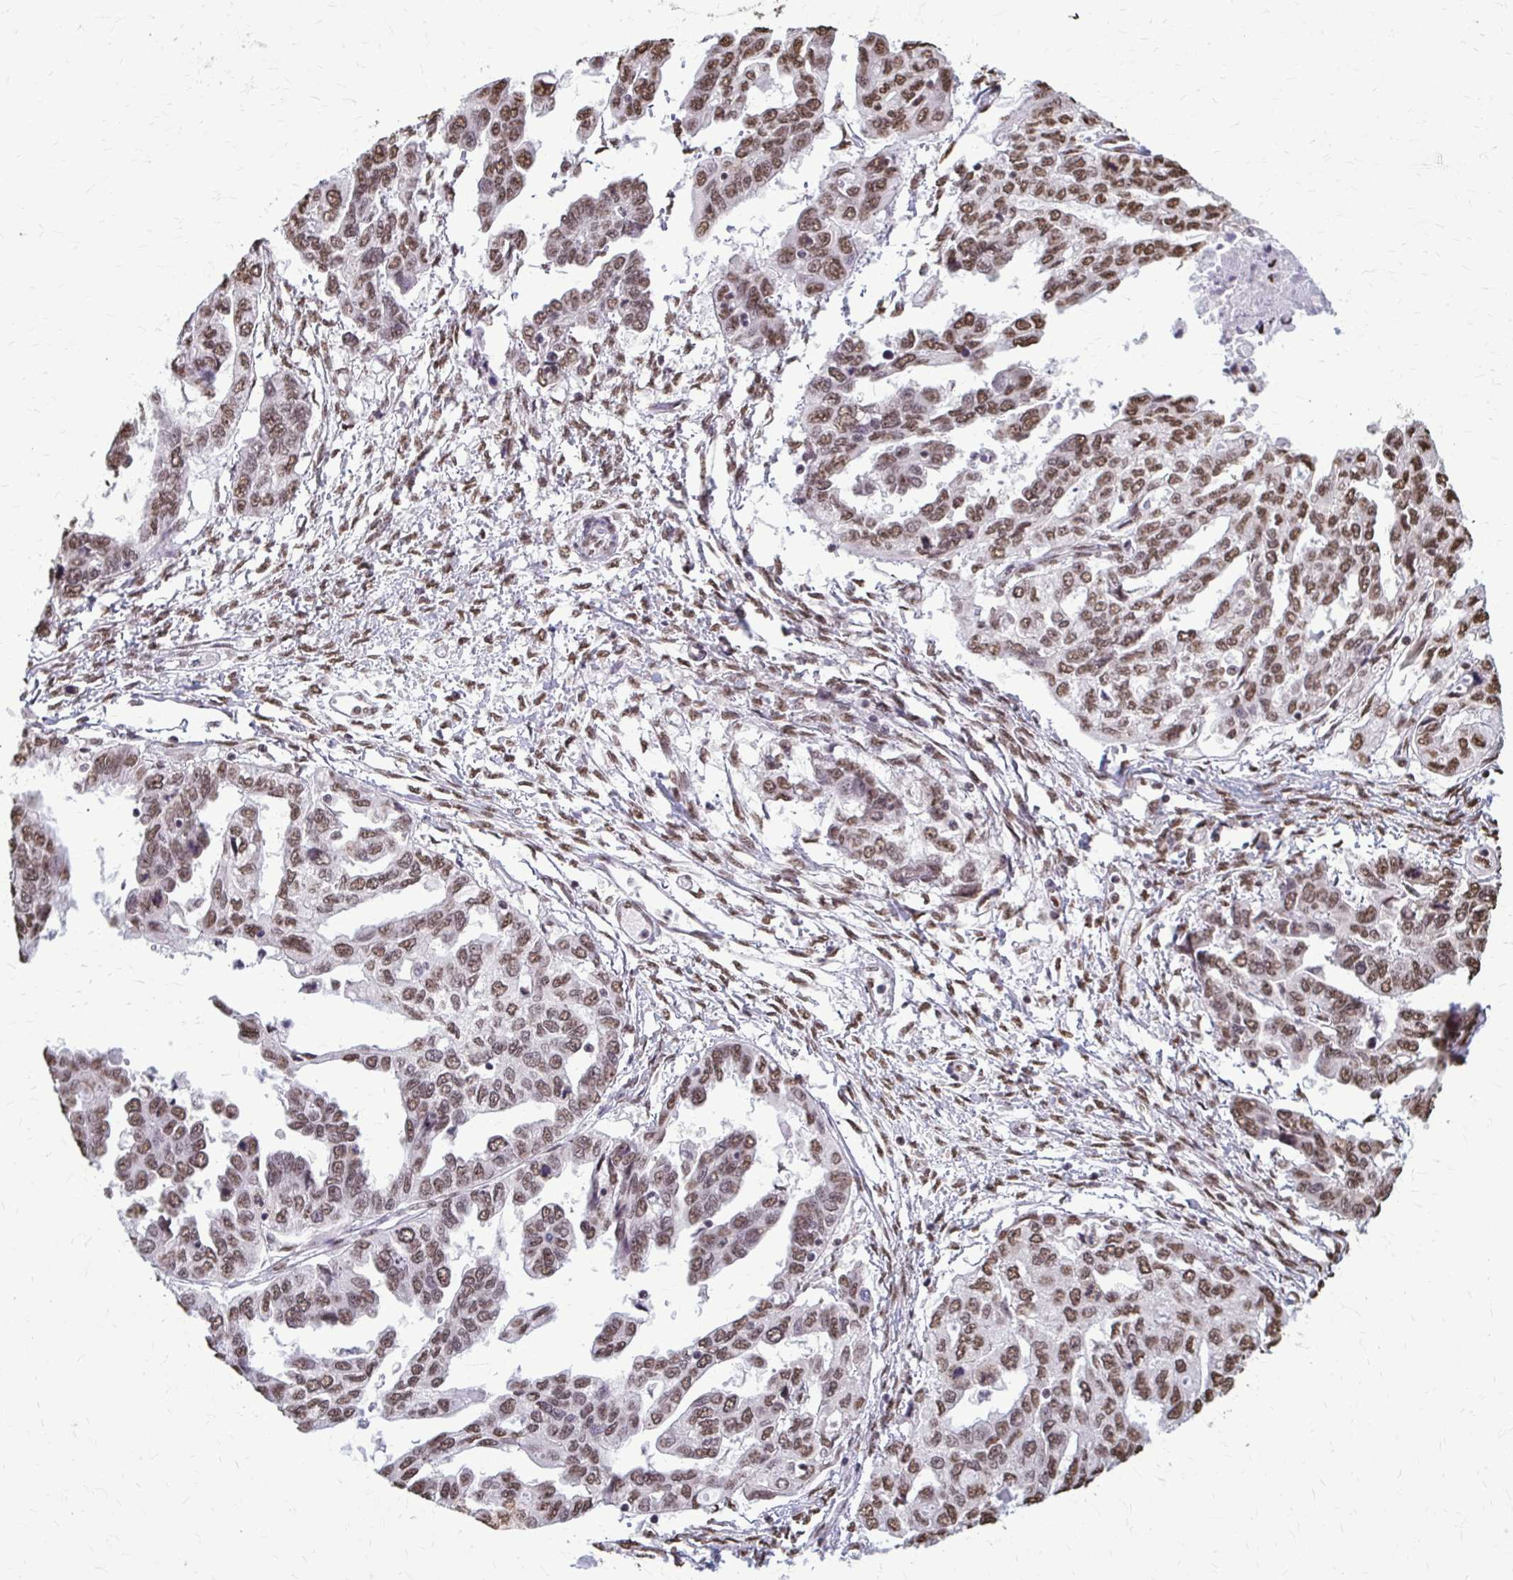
{"staining": {"intensity": "moderate", "quantity": ">75%", "location": "nuclear"}, "tissue": "ovarian cancer", "cell_type": "Tumor cells", "image_type": "cancer", "snomed": [{"axis": "morphology", "description": "Cystadenocarcinoma, serous, NOS"}, {"axis": "topography", "description": "Ovary"}], "caption": "This histopathology image exhibits serous cystadenocarcinoma (ovarian) stained with immunohistochemistry to label a protein in brown. The nuclear of tumor cells show moderate positivity for the protein. Nuclei are counter-stained blue.", "gene": "SNRPA", "patient": {"sex": "female", "age": 53}}